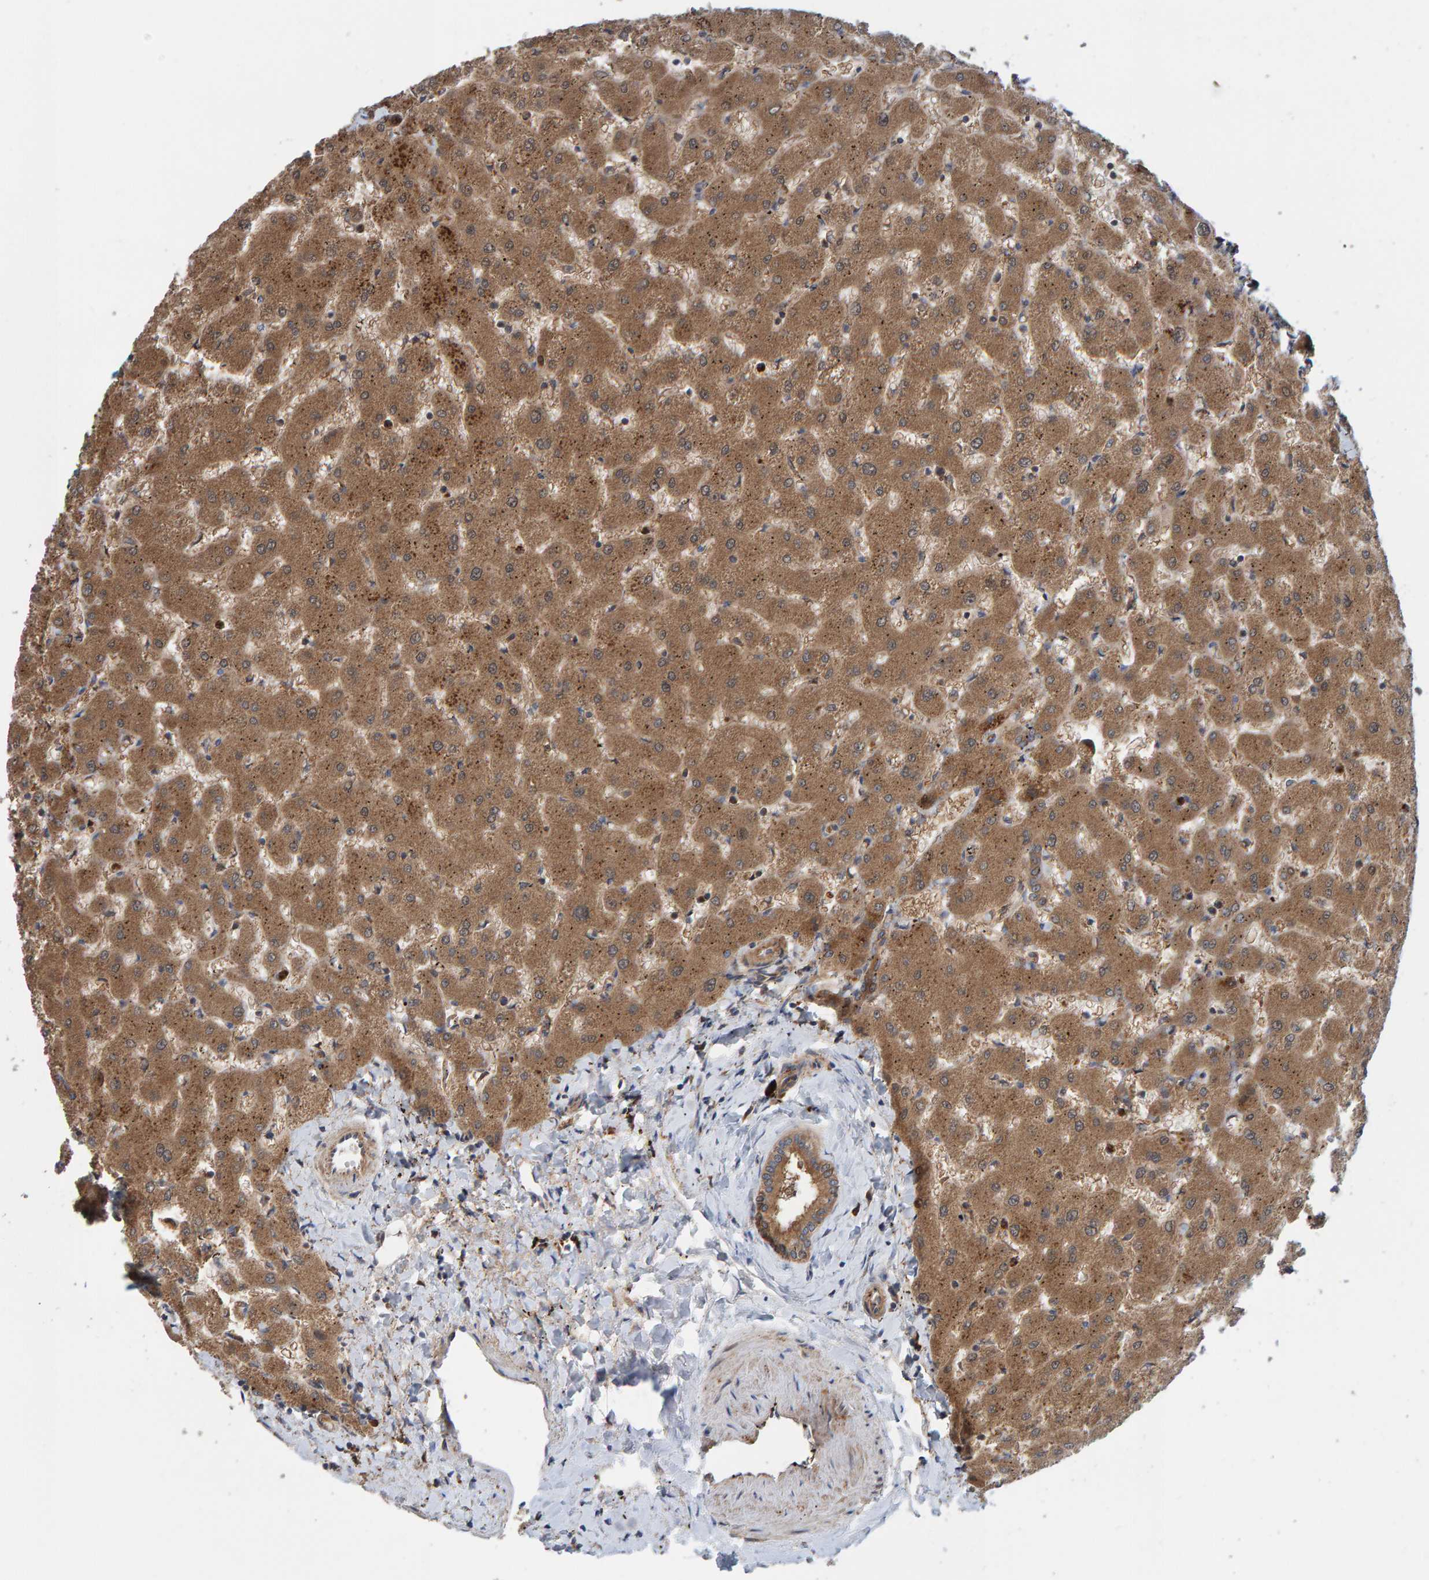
{"staining": {"intensity": "moderate", "quantity": ">75%", "location": "cytoplasmic/membranous"}, "tissue": "liver", "cell_type": "Cholangiocytes", "image_type": "normal", "snomed": [{"axis": "morphology", "description": "Normal tissue, NOS"}, {"axis": "topography", "description": "Liver"}], "caption": "A high-resolution histopathology image shows immunohistochemistry (IHC) staining of unremarkable liver, which reveals moderate cytoplasmic/membranous staining in about >75% of cholangiocytes.", "gene": "KIAA0753", "patient": {"sex": "female", "age": 63}}